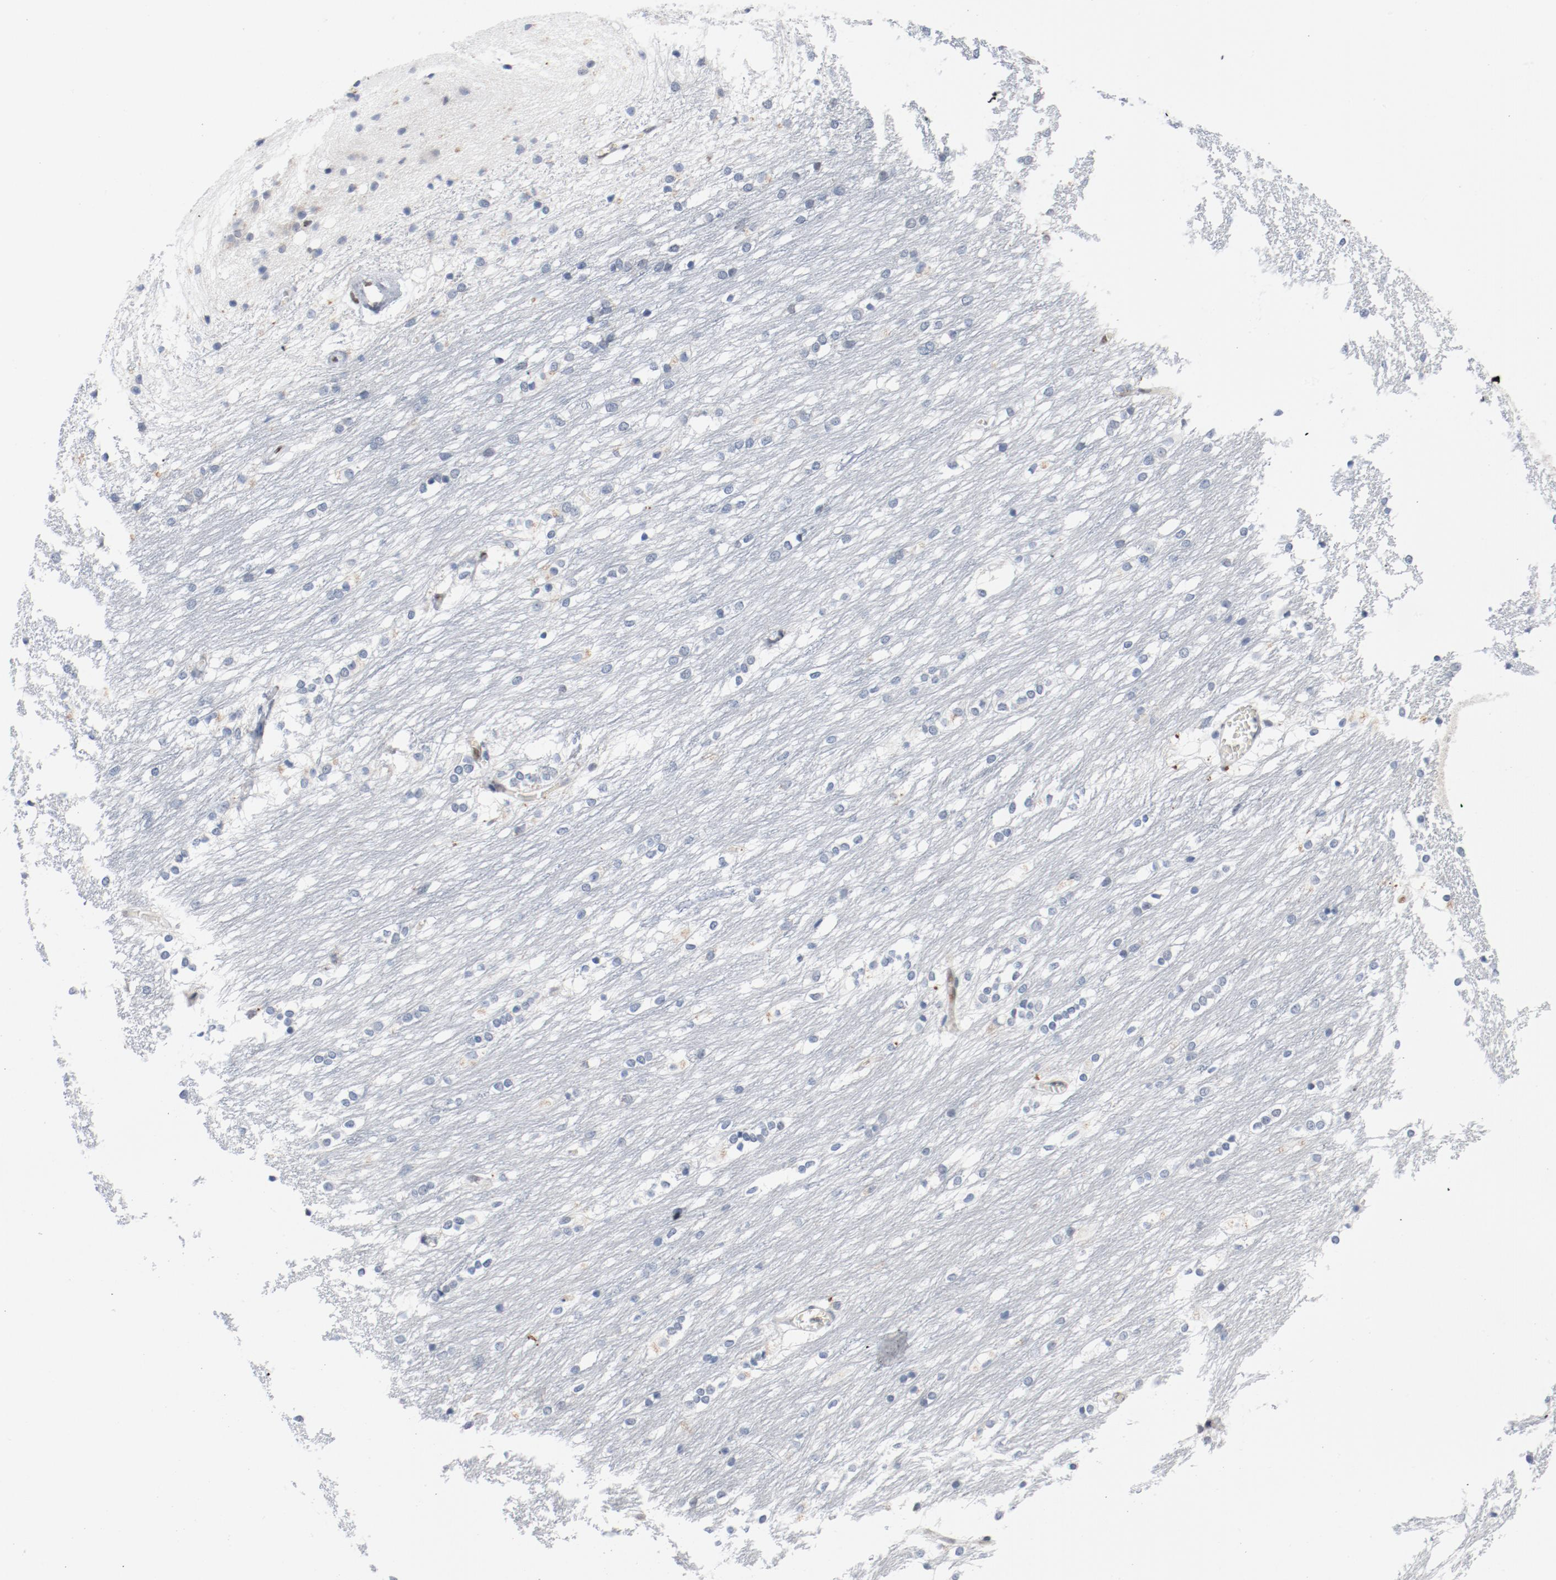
{"staining": {"intensity": "negative", "quantity": "none", "location": "none"}, "tissue": "caudate", "cell_type": "Glial cells", "image_type": "normal", "snomed": [{"axis": "morphology", "description": "Normal tissue, NOS"}, {"axis": "topography", "description": "Lateral ventricle wall"}], "caption": "Caudate stained for a protein using immunohistochemistry (IHC) shows no positivity glial cells.", "gene": "ENSG00000285708", "patient": {"sex": "female", "age": 19}}